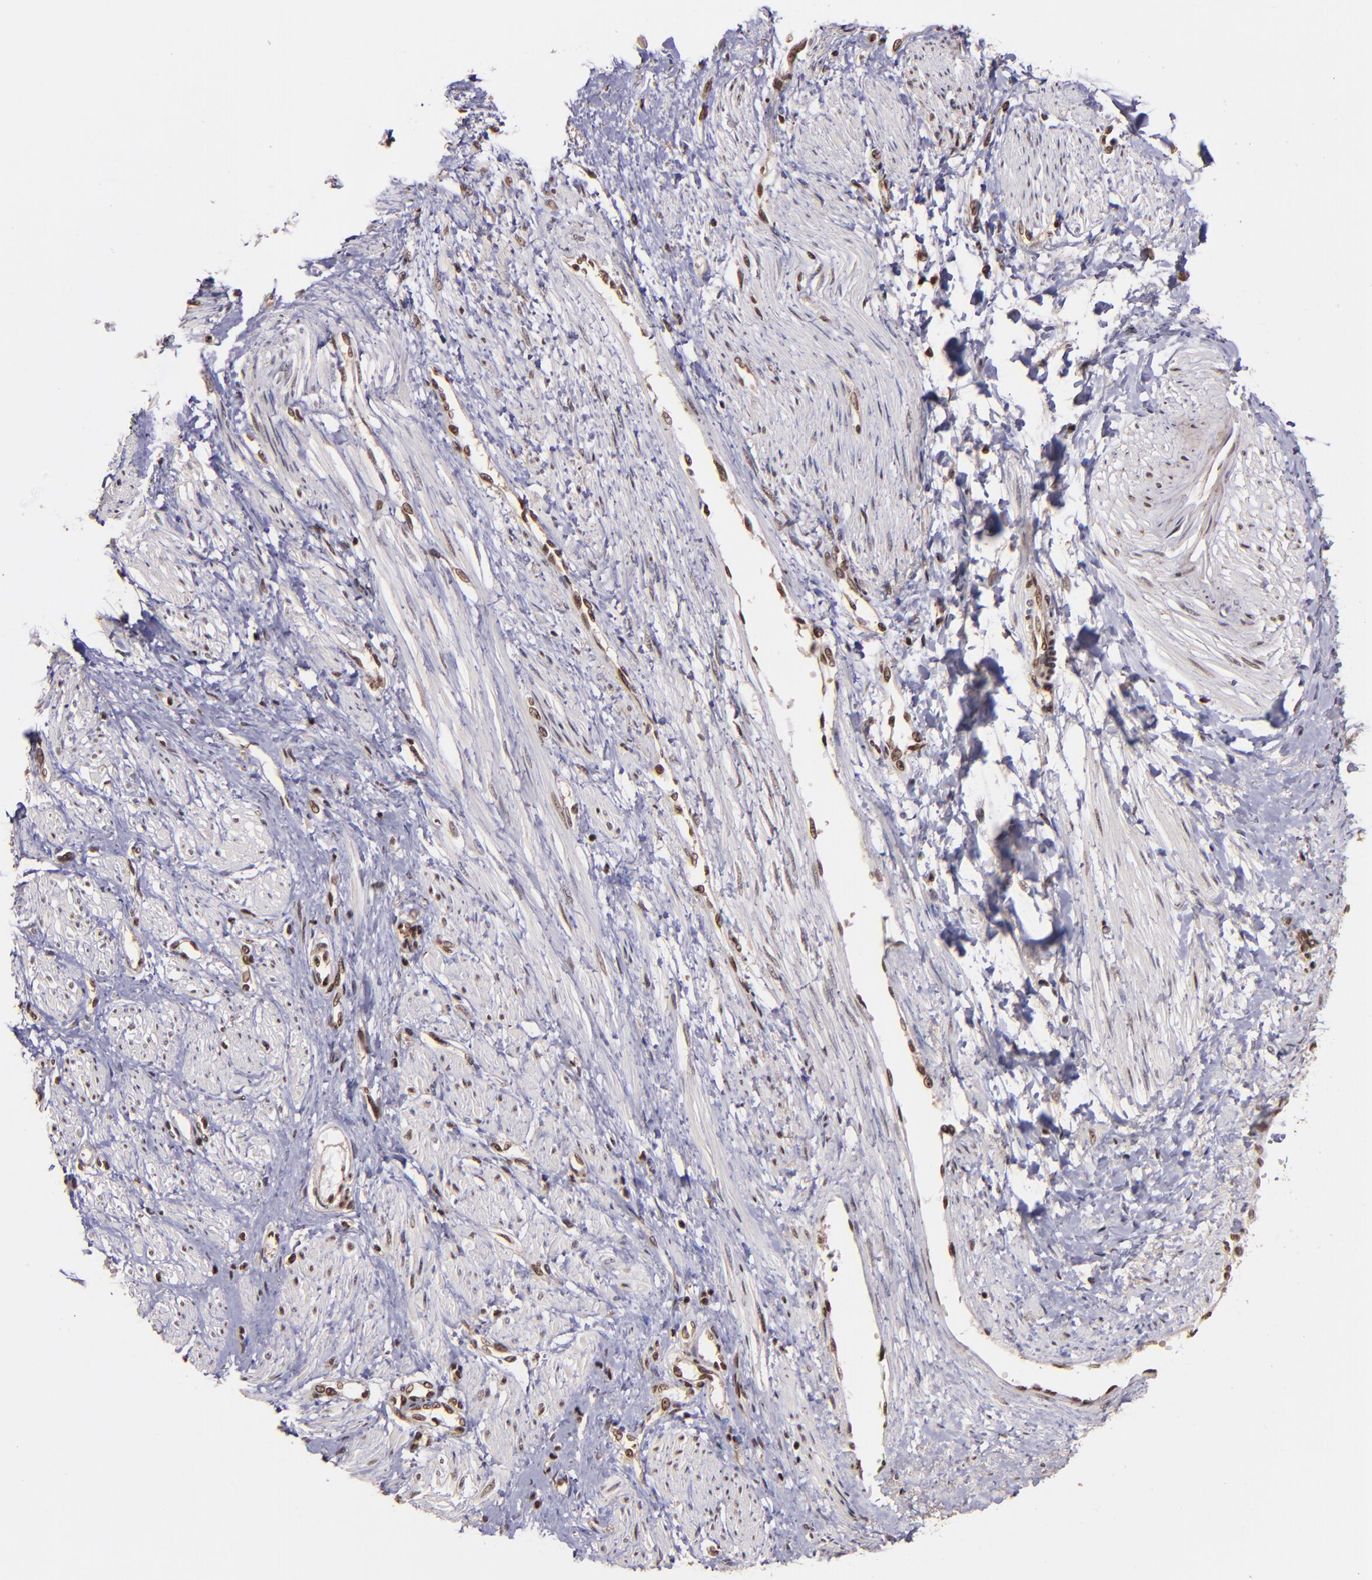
{"staining": {"intensity": "strong", "quantity": ">75%", "location": "nuclear"}, "tissue": "smooth muscle", "cell_type": "Smooth muscle cells", "image_type": "normal", "snomed": [{"axis": "morphology", "description": "Normal tissue, NOS"}, {"axis": "topography", "description": "Smooth muscle"}, {"axis": "topography", "description": "Uterus"}], "caption": "High-magnification brightfield microscopy of benign smooth muscle stained with DAB (3,3'-diaminobenzidine) (brown) and counterstained with hematoxylin (blue). smooth muscle cells exhibit strong nuclear expression is present in approximately>75% of cells.", "gene": "PQBP1", "patient": {"sex": "female", "age": 39}}